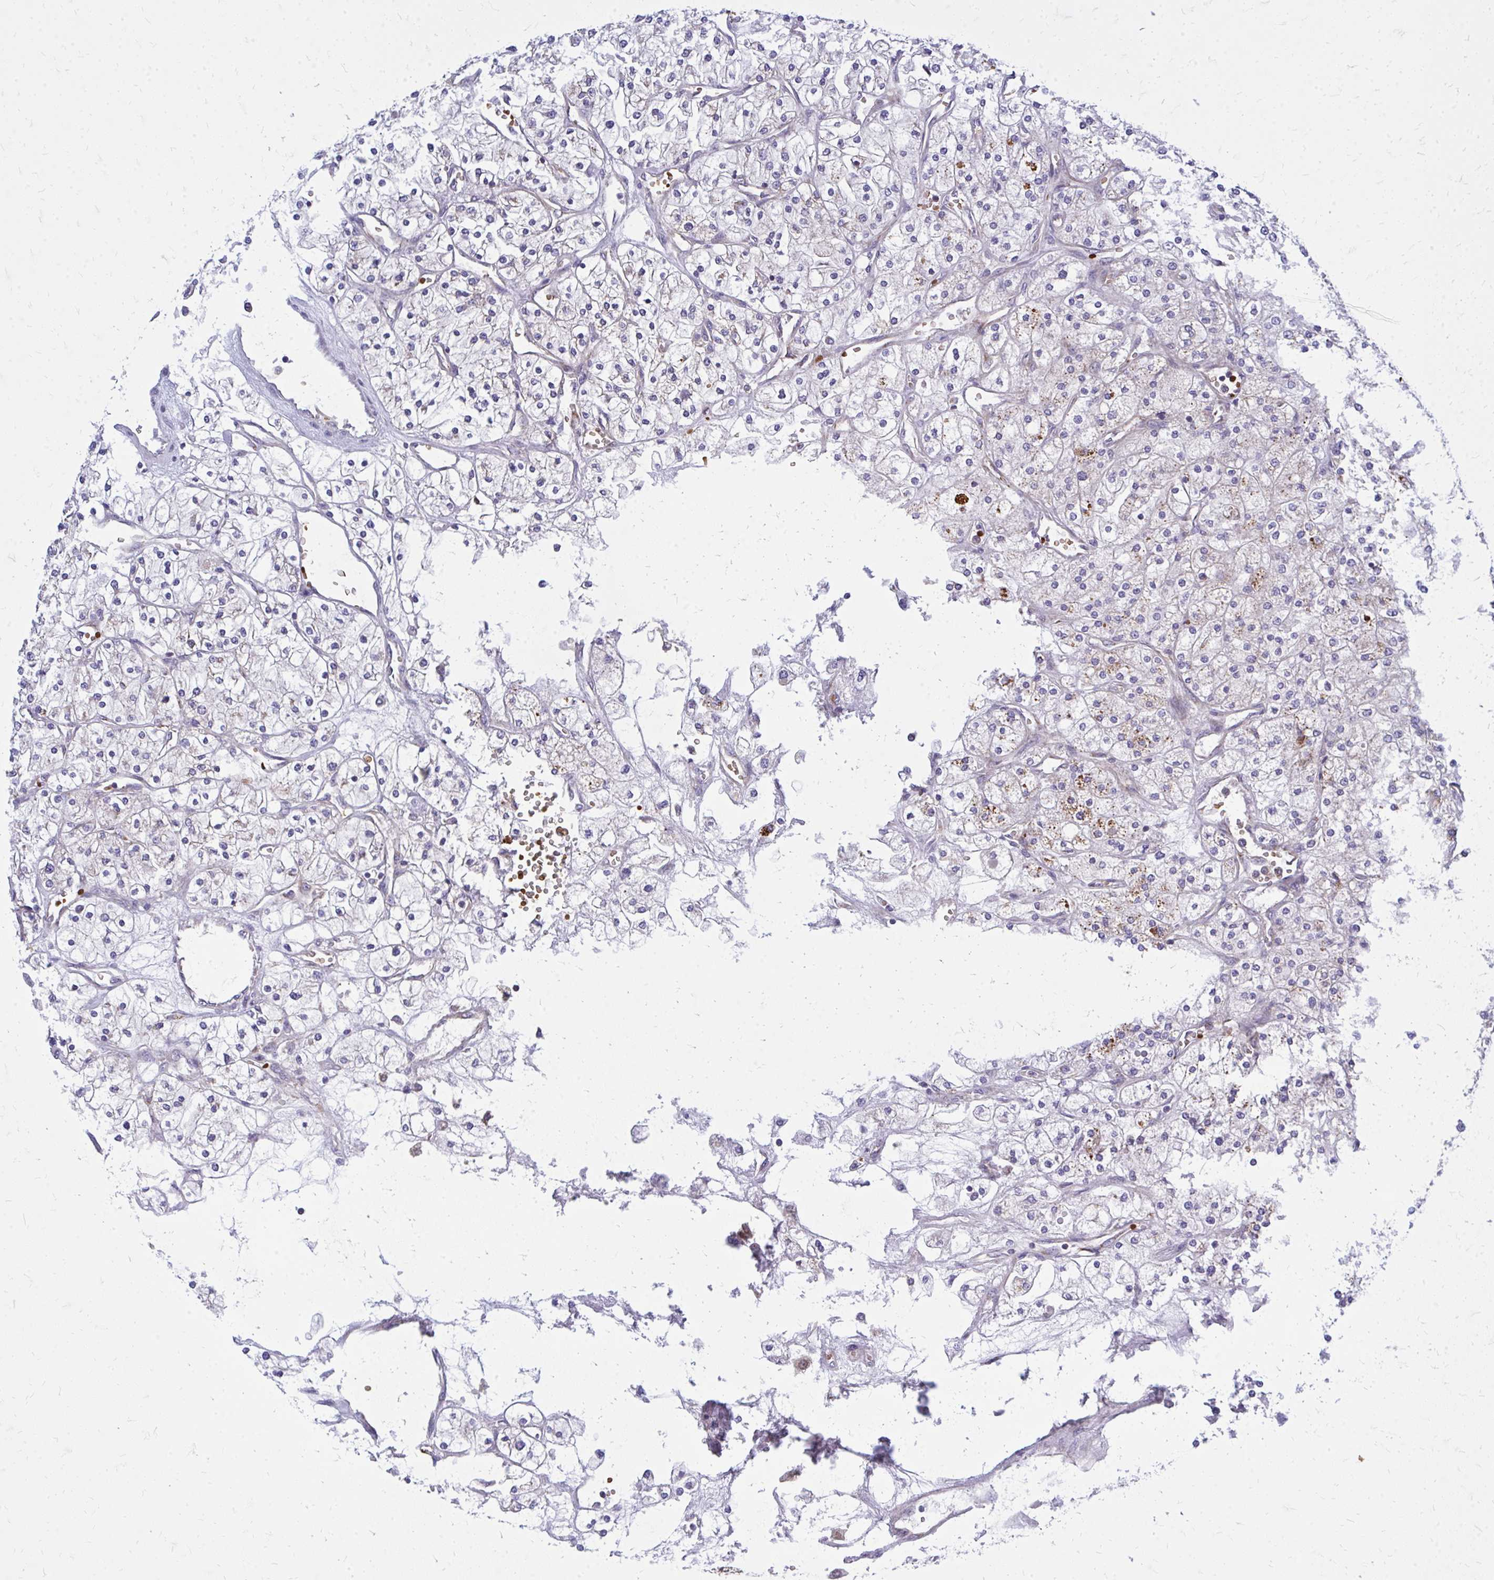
{"staining": {"intensity": "moderate", "quantity": "<25%", "location": "cytoplasmic/membranous"}, "tissue": "renal cancer", "cell_type": "Tumor cells", "image_type": "cancer", "snomed": [{"axis": "morphology", "description": "Adenocarcinoma, NOS"}, {"axis": "topography", "description": "Kidney"}], "caption": "A histopathology image of renal cancer (adenocarcinoma) stained for a protein reveals moderate cytoplasmic/membranous brown staining in tumor cells.", "gene": "PDK4", "patient": {"sex": "male", "age": 80}}